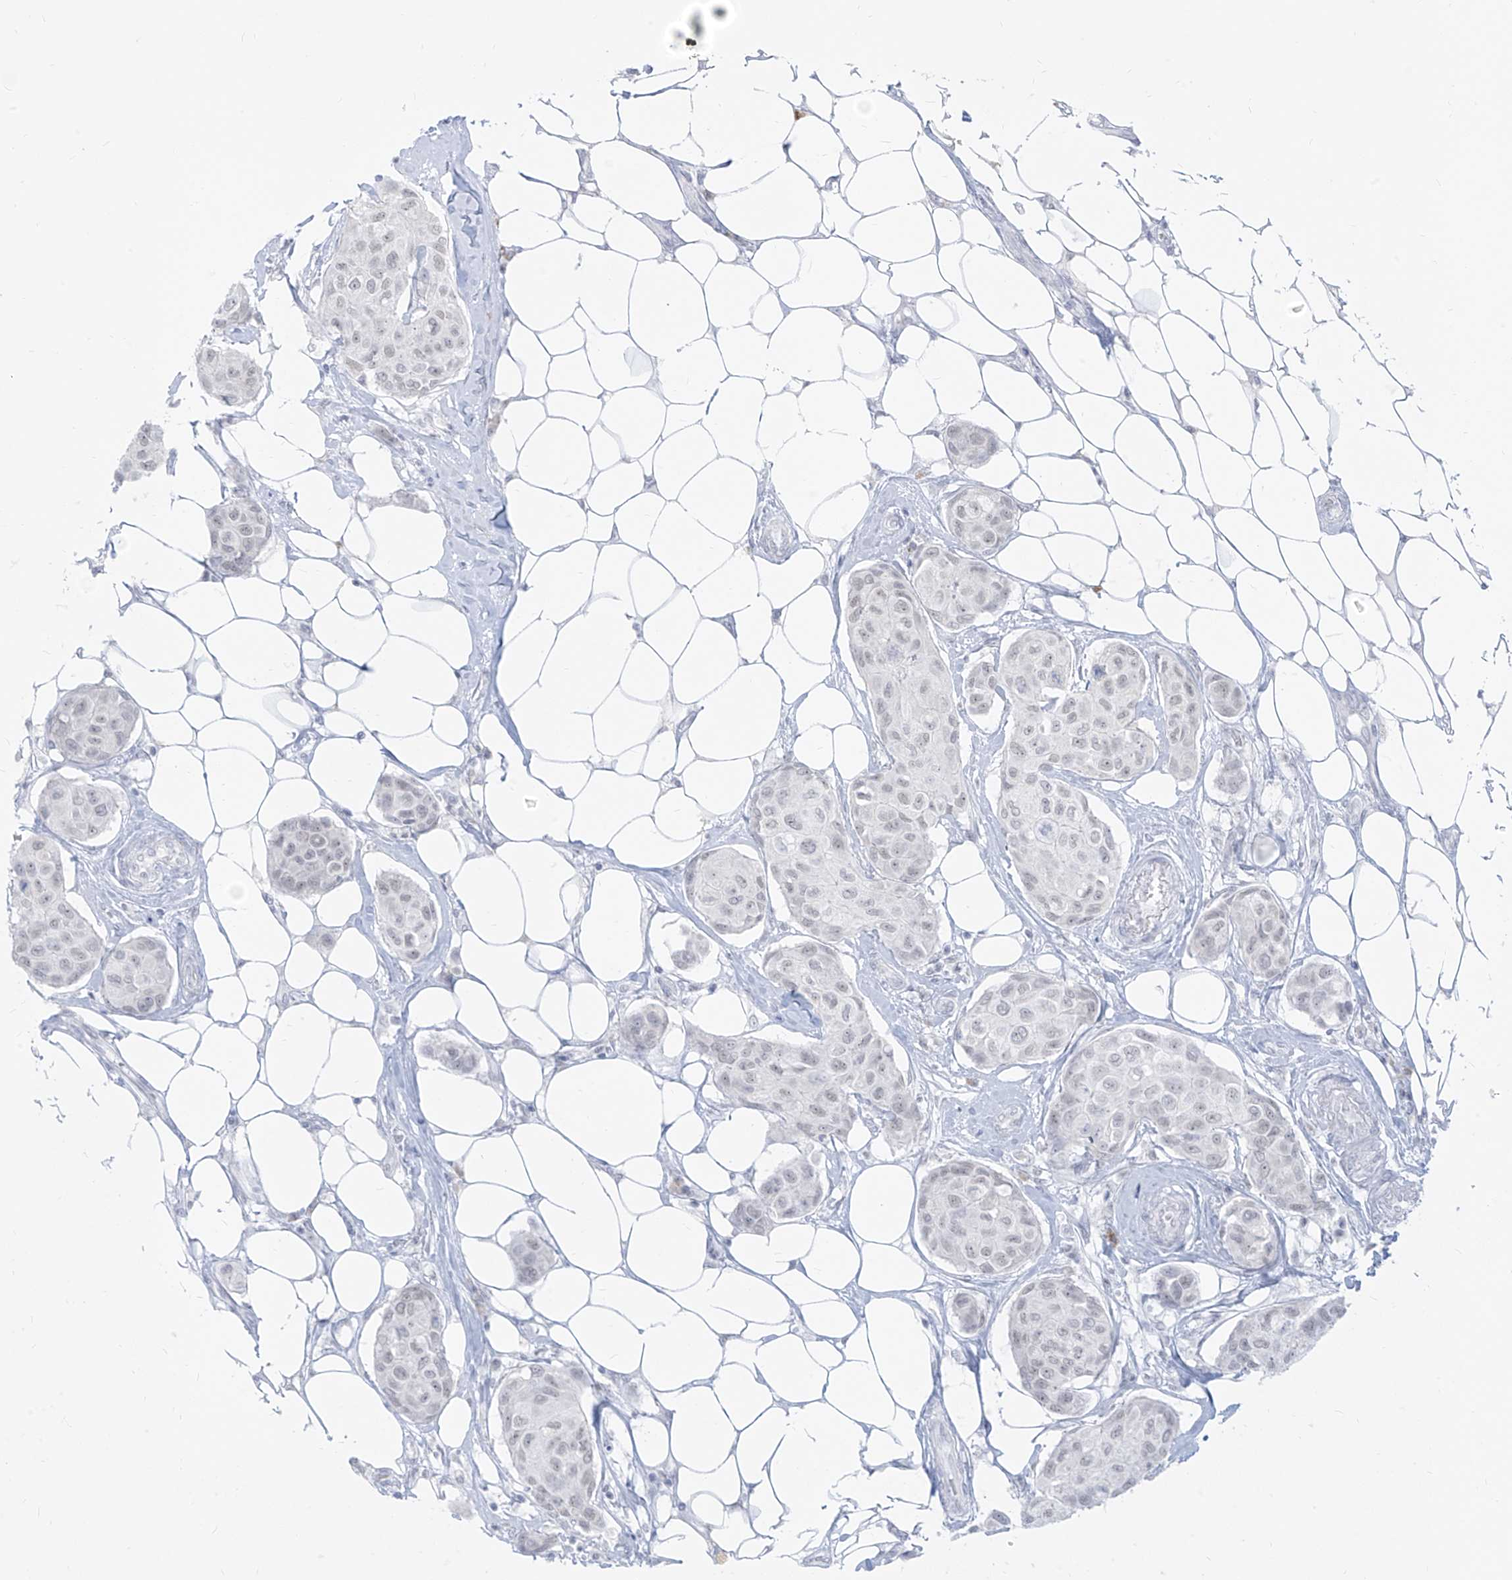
{"staining": {"intensity": "negative", "quantity": "none", "location": "none"}, "tissue": "breast cancer", "cell_type": "Tumor cells", "image_type": "cancer", "snomed": [{"axis": "morphology", "description": "Duct carcinoma"}, {"axis": "topography", "description": "Breast"}], "caption": "Immunohistochemistry of human breast infiltrating ductal carcinoma exhibits no positivity in tumor cells.", "gene": "SUPT5H", "patient": {"sex": "female", "age": 80}}